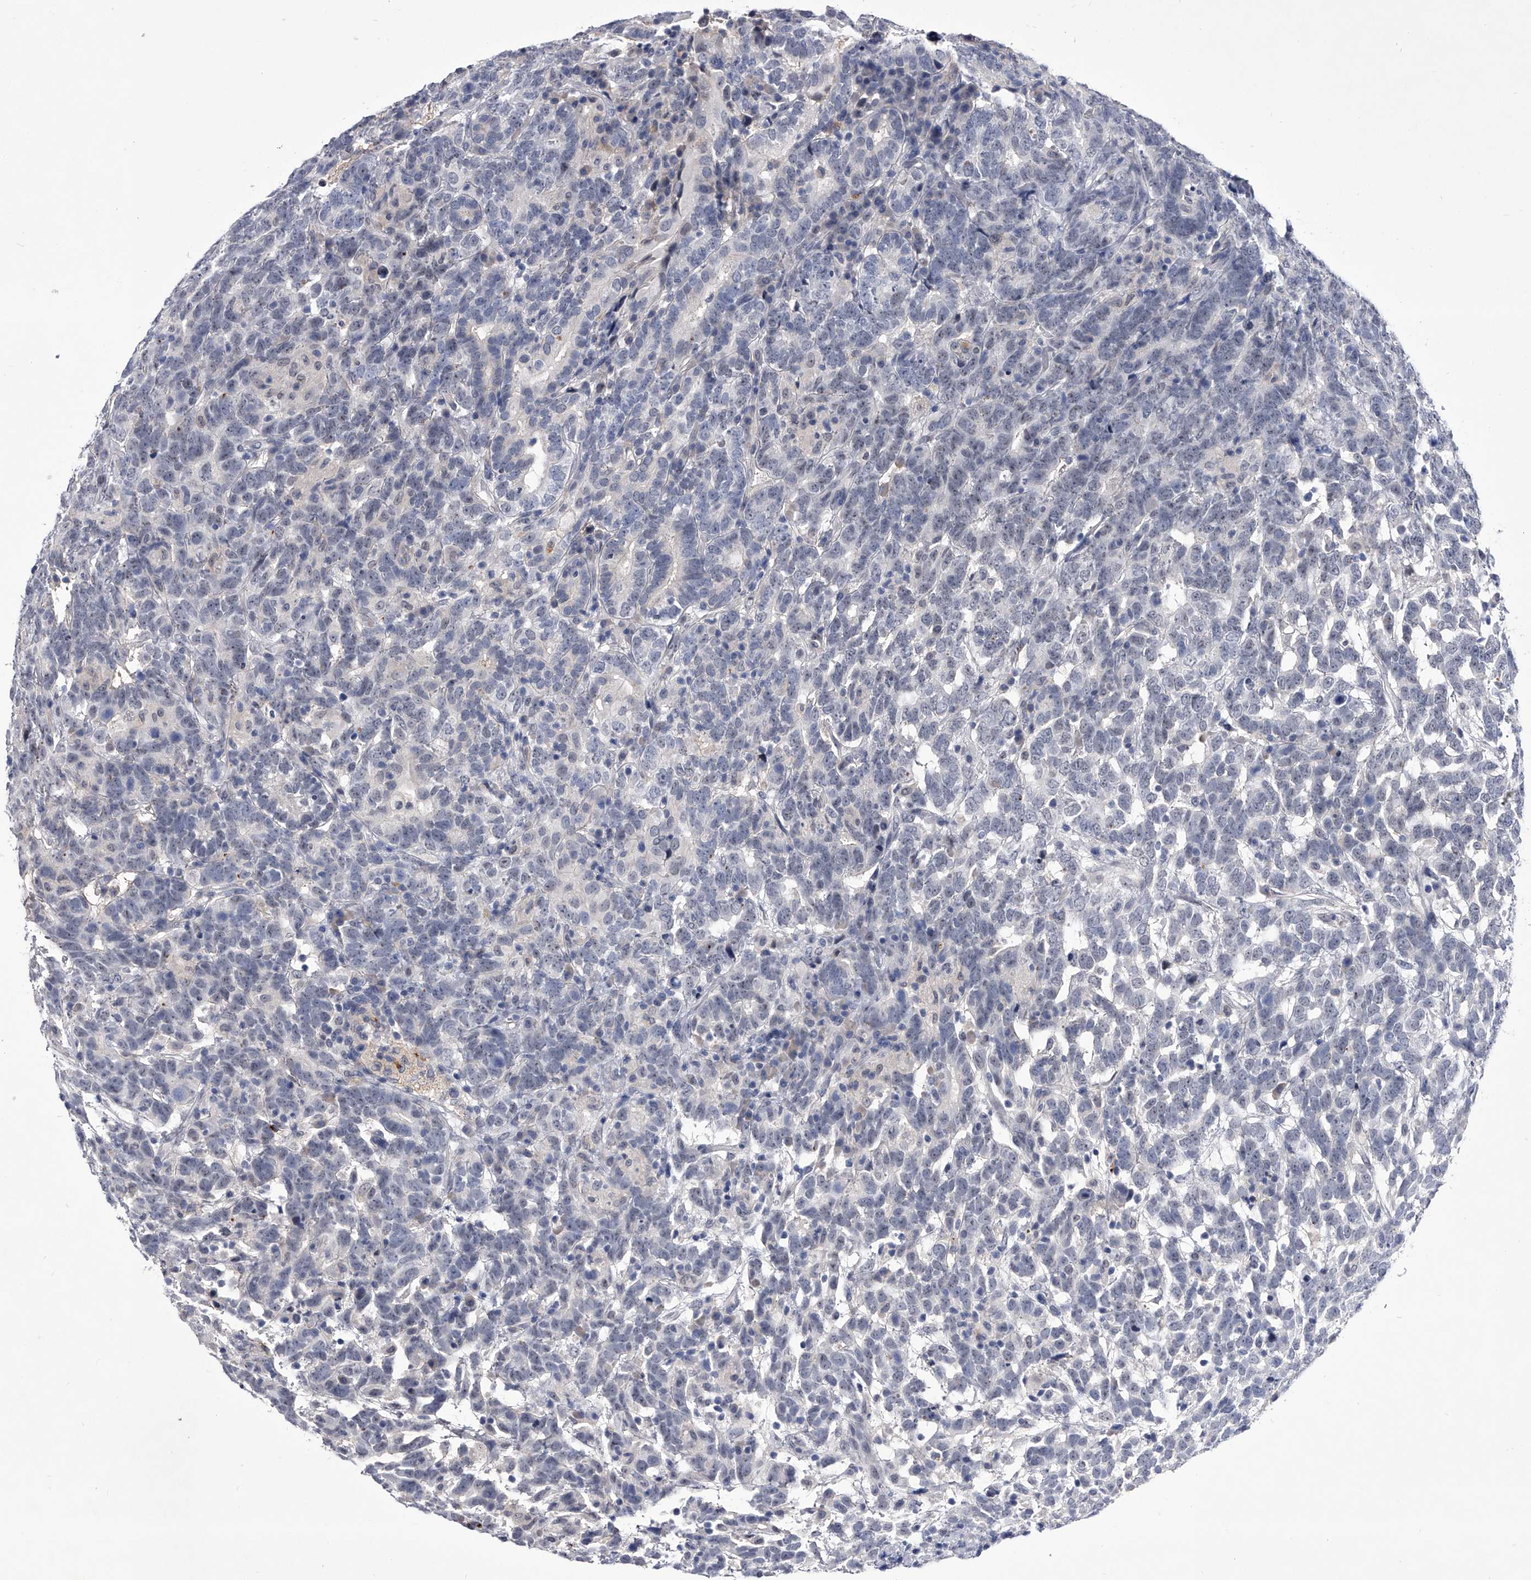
{"staining": {"intensity": "negative", "quantity": "none", "location": "none"}, "tissue": "testis cancer", "cell_type": "Tumor cells", "image_type": "cancer", "snomed": [{"axis": "morphology", "description": "Carcinoma, Embryonal, NOS"}, {"axis": "topography", "description": "Testis"}], "caption": "The micrograph reveals no staining of tumor cells in testis cancer (embryonal carcinoma). (Stains: DAB IHC with hematoxylin counter stain, Microscopy: brightfield microscopy at high magnification).", "gene": "CRISP2", "patient": {"sex": "male", "age": 26}}